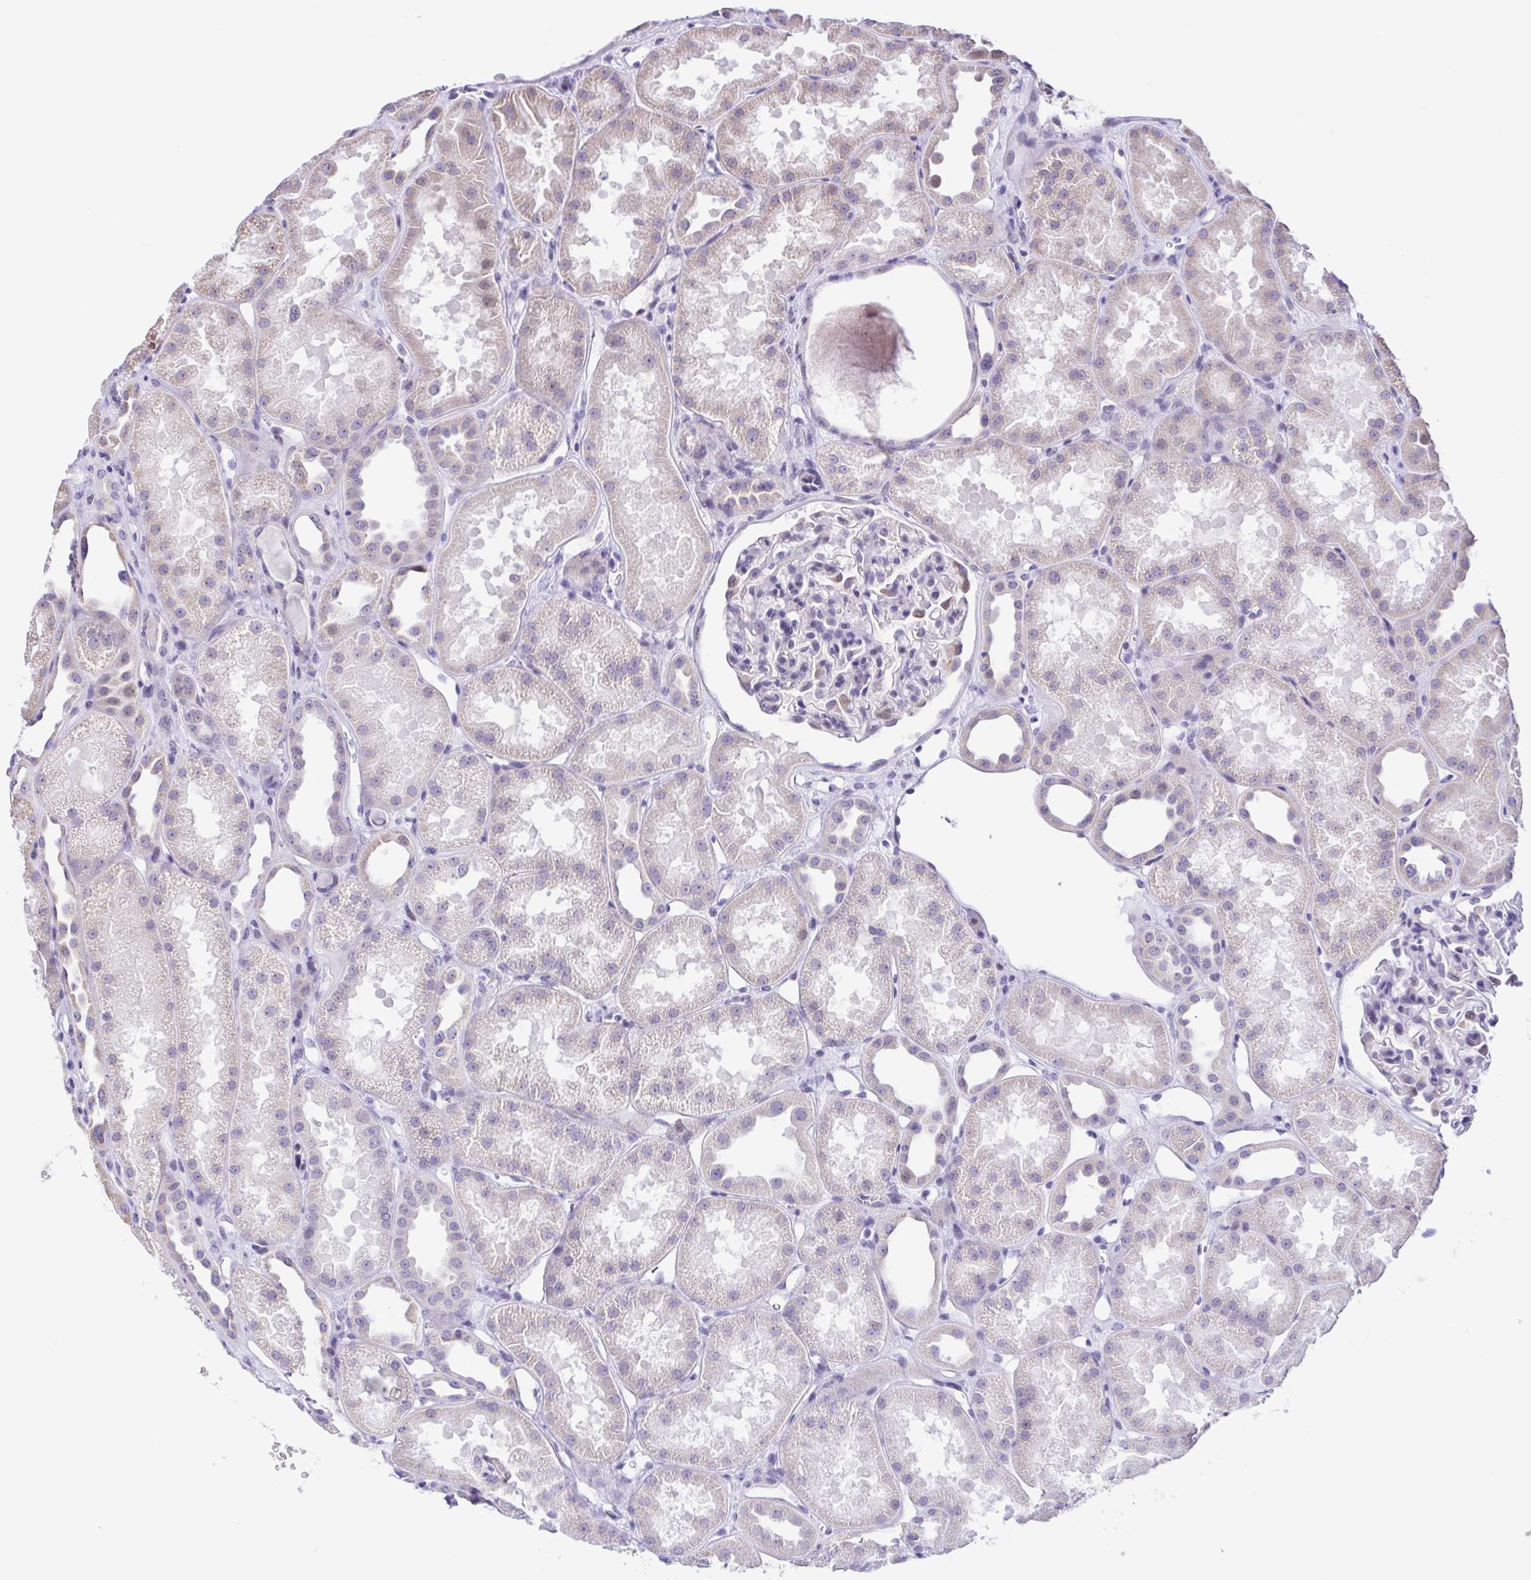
{"staining": {"intensity": "negative", "quantity": "none", "location": "none"}, "tissue": "kidney", "cell_type": "Cells in glomeruli", "image_type": "normal", "snomed": [{"axis": "morphology", "description": "Normal tissue, NOS"}, {"axis": "topography", "description": "Kidney"}], "caption": "A photomicrograph of human kidney is negative for staining in cells in glomeruli.", "gene": "ENSG00000286022", "patient": {"sex": "male", "age": 61}}